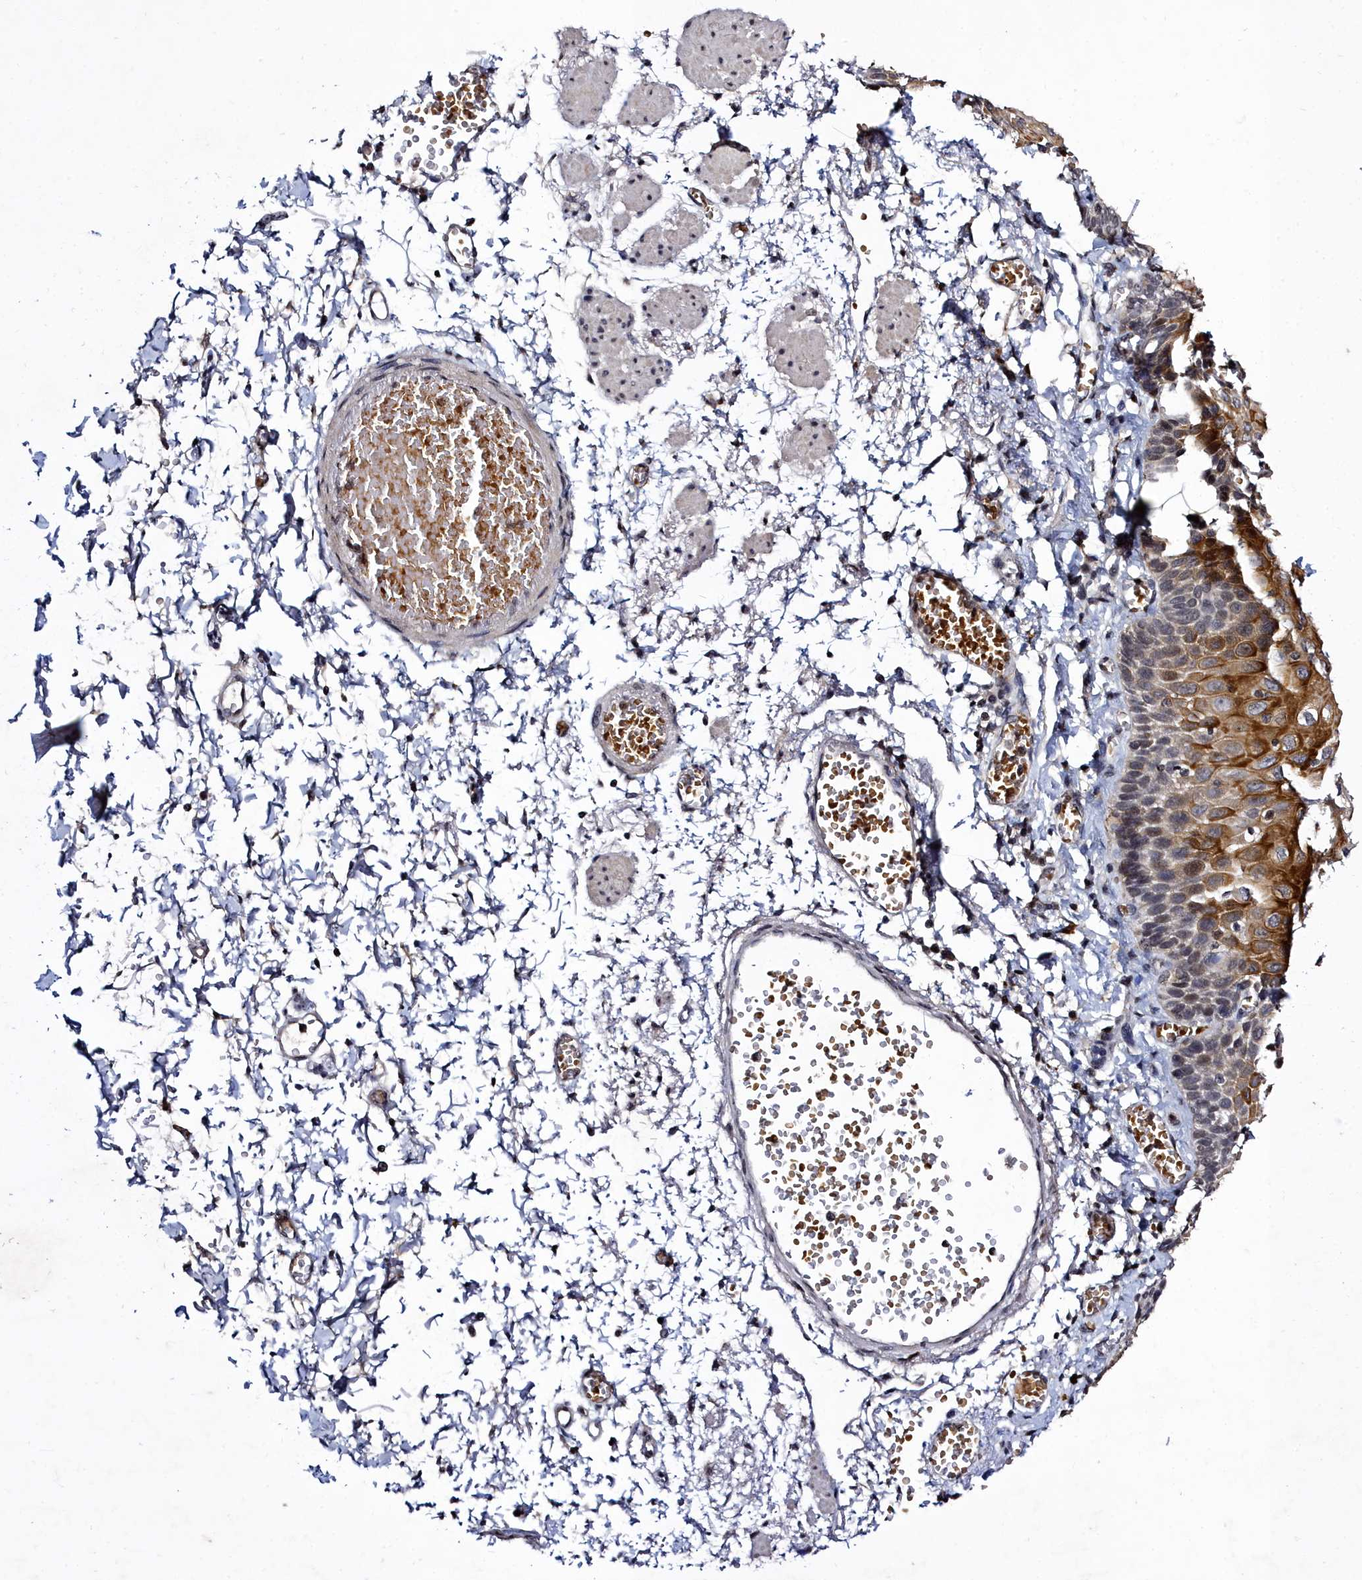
{"staining": {"intensity": "strong", "quantity": "25%-75%", "location": "cytoplasmic/membranous,nuclear"}, "tissue": "esophagus", "cell_type": "Squamous epithelial cells", "image_type": "normal", "snomed": [{"axis": "morphology", "description": "Normal tissue, NOS"}, {"axis": "topography", "description": "Esophagus"}], "caption": "About 25%-75% of squamous epithelial cells in normal esophagus exhibit strong cytoplasmic/membranous,nuclear protein staining as visualized by brown immunohistochemical staining.", "gene": "FZD4", "patient": {"sex": "male", "age": 81}}